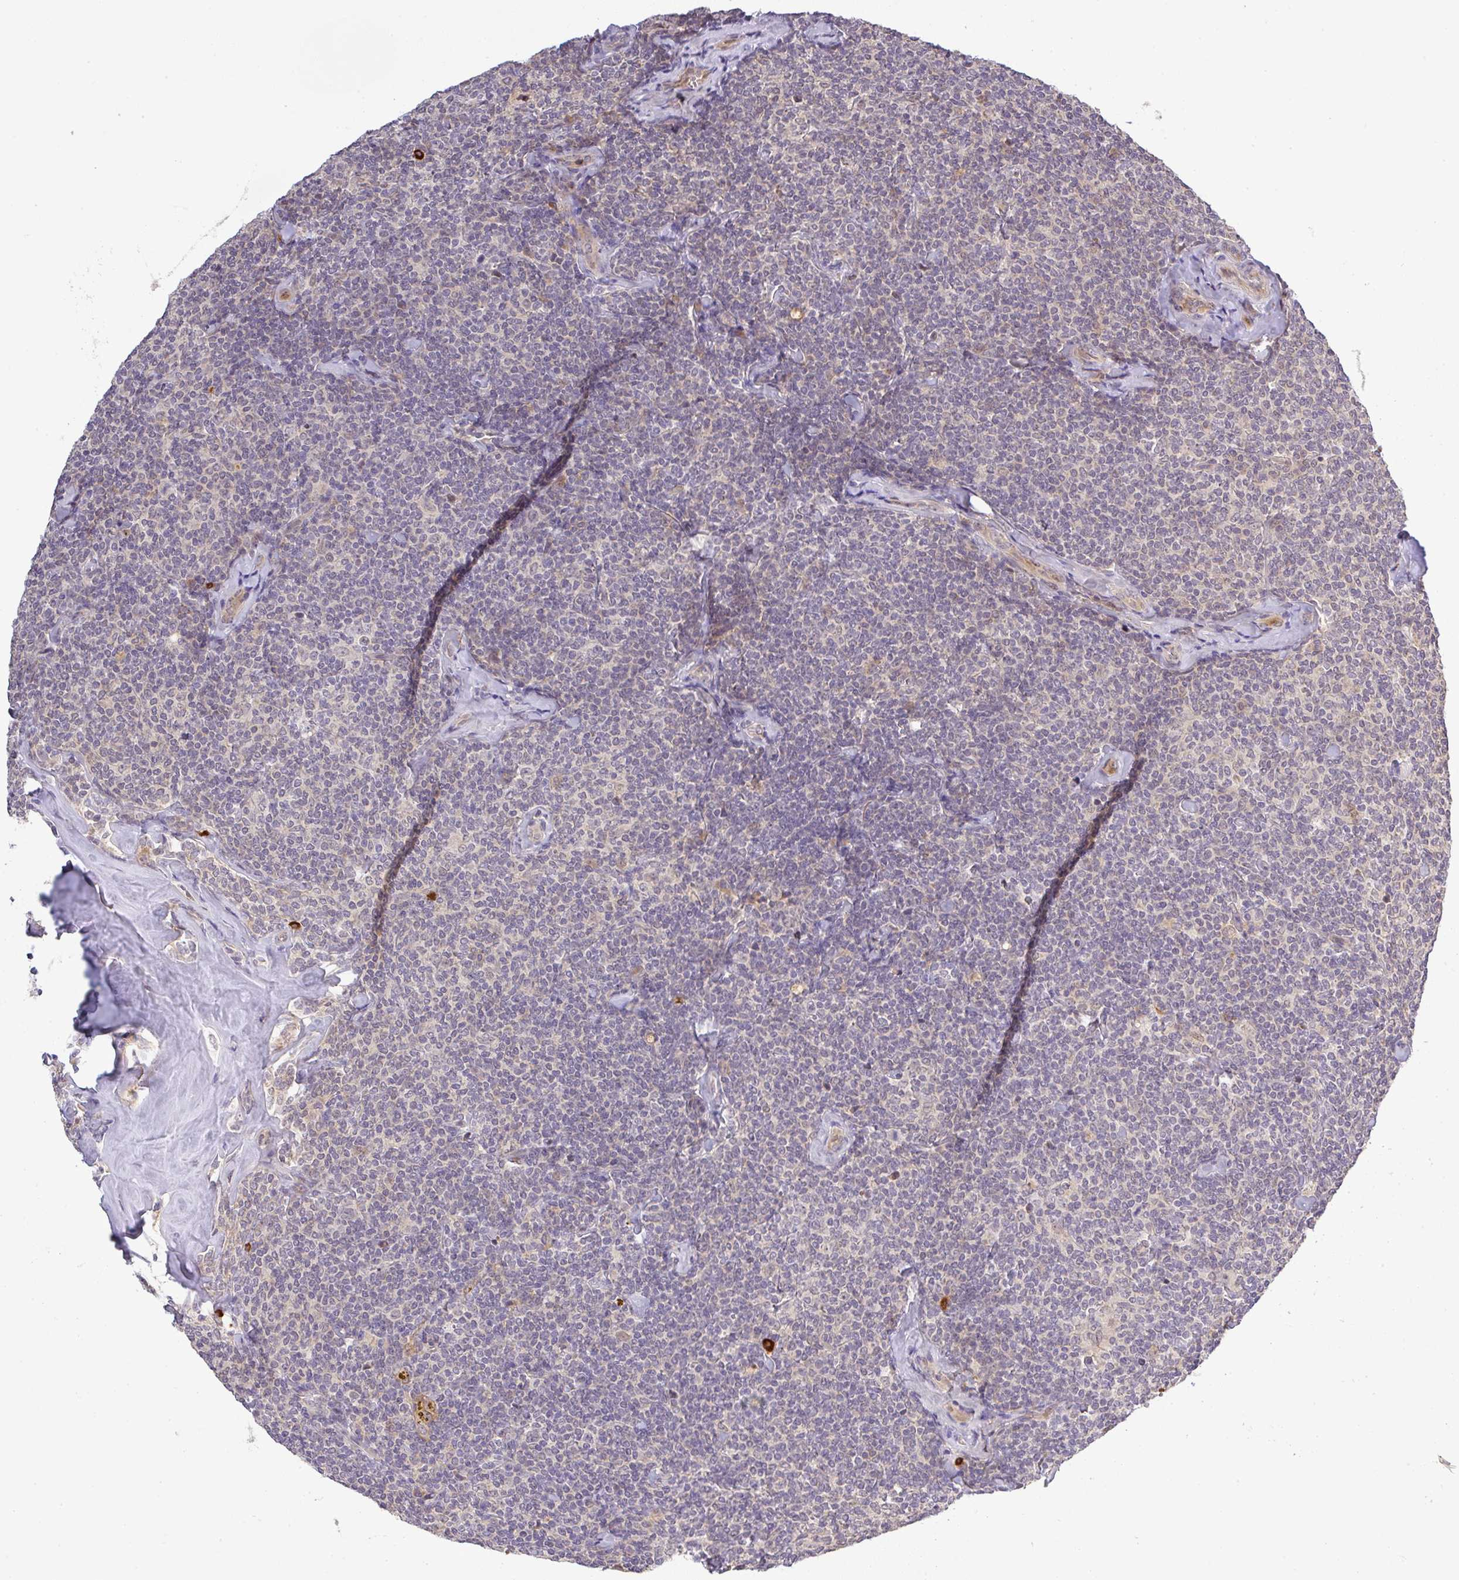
{"staining": {"intensity": "negative", "quantity": "none", "location": "none"}, "tissue": "lymphoma", "cell_type": "Tumor cells", "image_type": "cancer", "snomed": [{"axis": "morphology", "description": "Malignant lymphoma, non-Hodgkin's type, Low grade"}, {"axis": "topography", "description": "Lymph node"}], "caption": "DAB immunohistochemical staining of lymphoma exhibits no significant staining in tumor cells.", "gene": "FAM153A", "patient": {"sex": "female", "age": 56}}